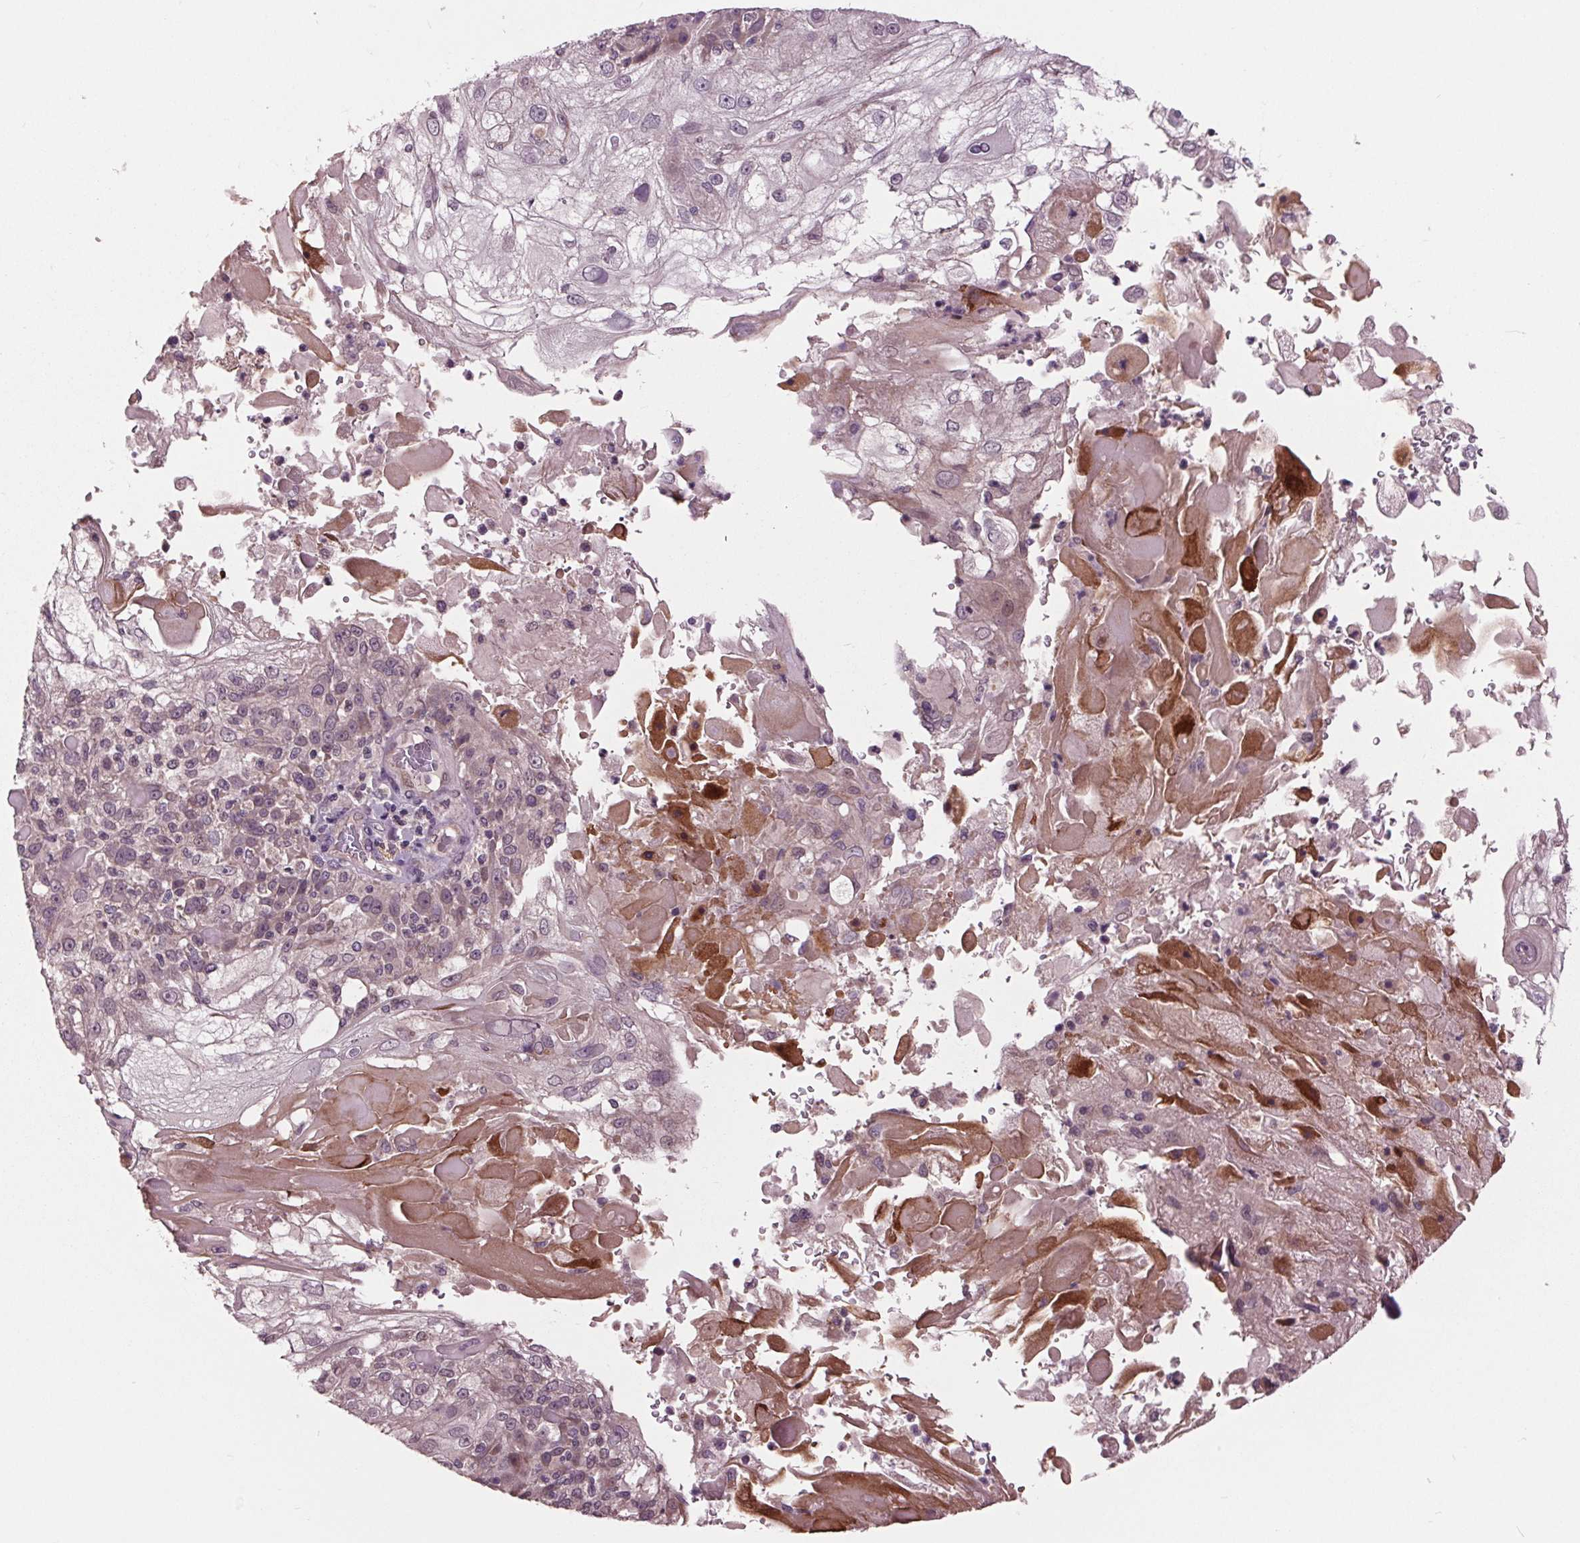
{"staining": {"intensity": "negative", "quantity": "none", "location": "none"}, "tissue": "skin cancer", "cell_type": "Tumor cells", "image_type": "cancer", "snomed": [{"axis": "morphology", "description": "Normal tissue, NOS"}, {"axis": "morphology", "description": "Squamous cell carcinoma, NOS"}, {"axis": "topography", "description": "Skin"}], "caption": "This is a photomicrograph of IHC staining of skin squamous cell carcinoma, which shows no positivity in tumor cells. (DAB immunohistochemistry, high magnification).", "gene": "MAPK8", "patient": {"sex": "female", "age": 83}}